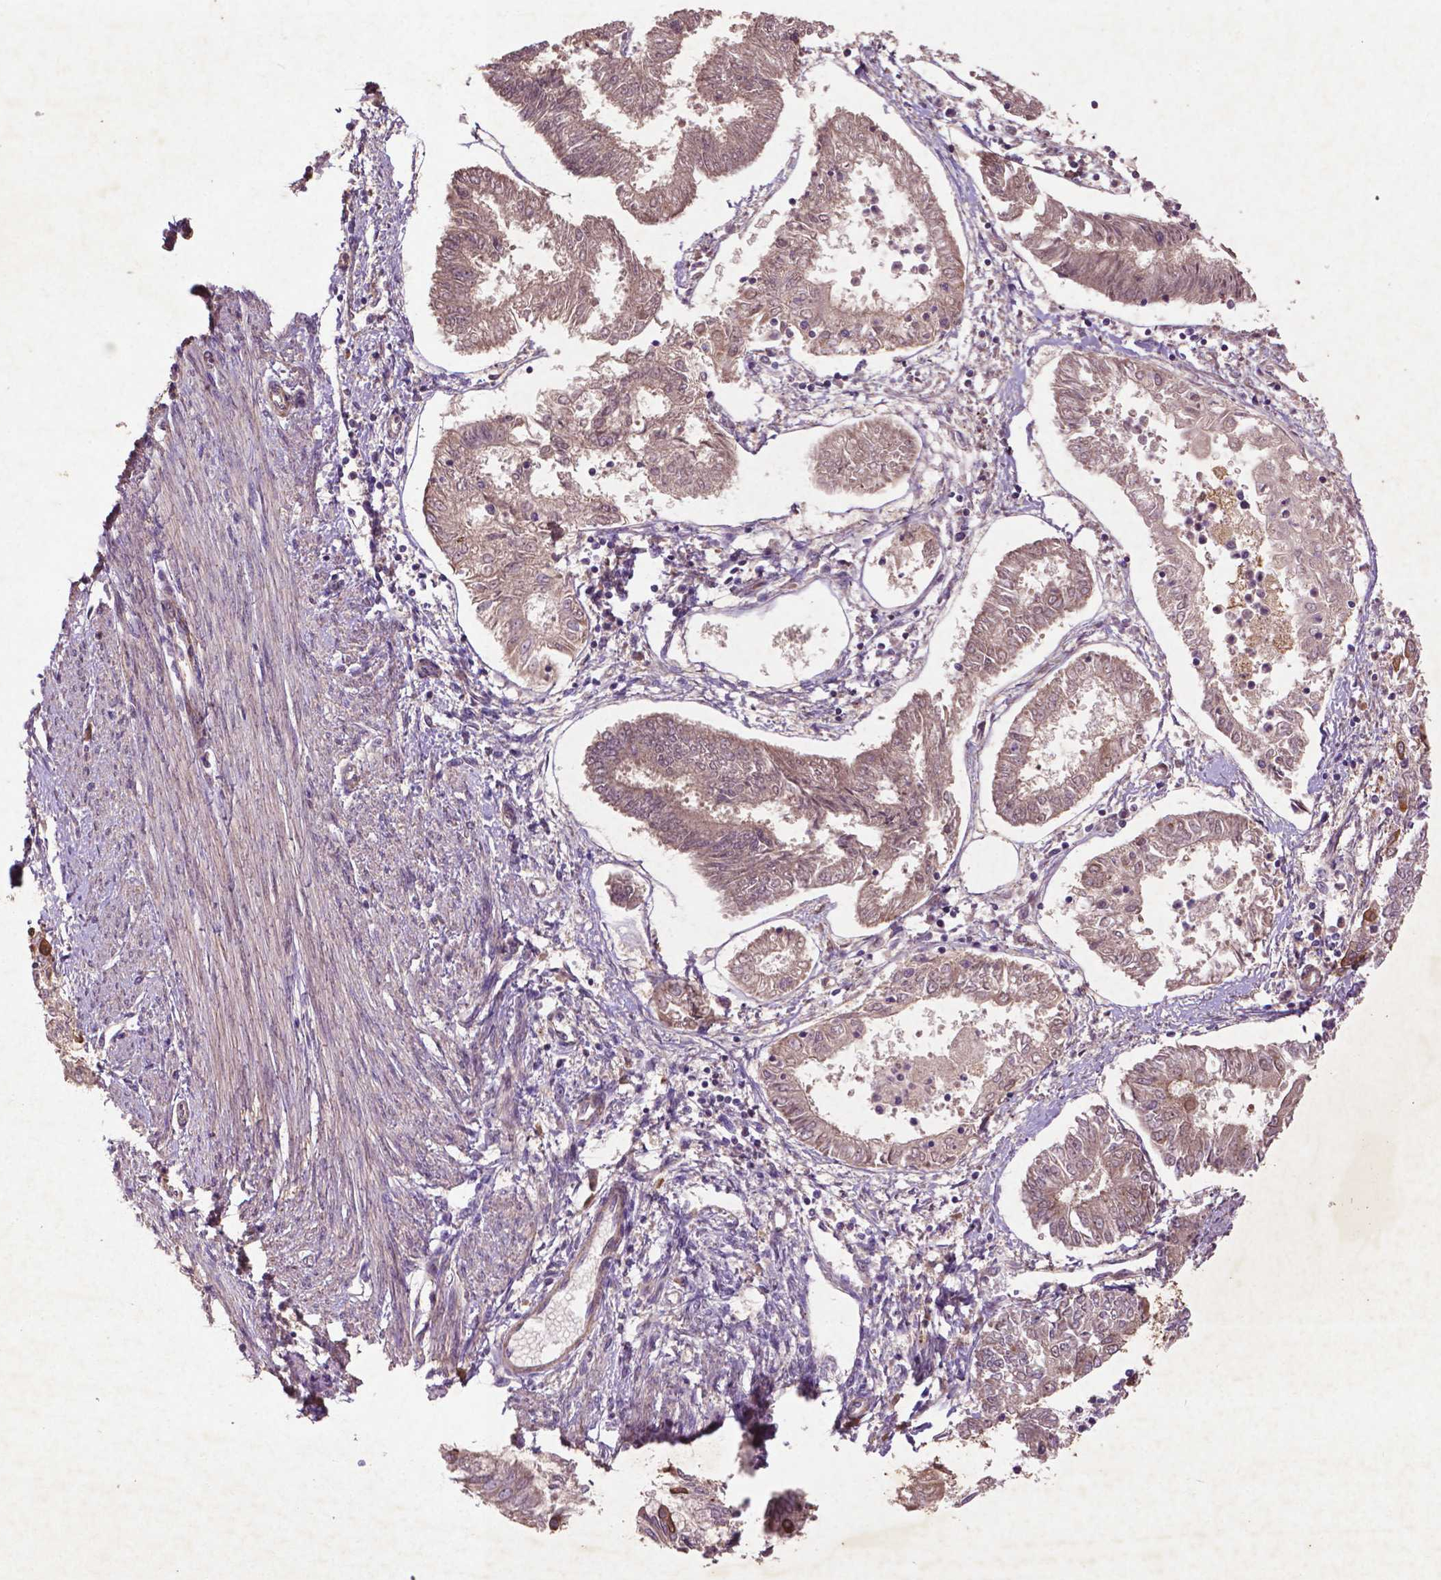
{"staining": {"intensity": "moderate", "quantity": "<25%", "location": "cytoplasmic/membranous"}, "tissue": "endometrial cancer", "cell_type": "Tumor cells", "image_type": "cancer", "snomed": [{"axis": "morphology", "description": "Adenocarcinoma, NOS"}, {"axis": "topography", "description": "Endometrium"}], "caption": "Endometrial cancer stained with immunohistochemistry (IHC) reveals moderate cytoplasmic/membranous positivity in about <25% of tumor cells.", "gene": "COQ2", "patient": {"sex": "female", "age": 68}}